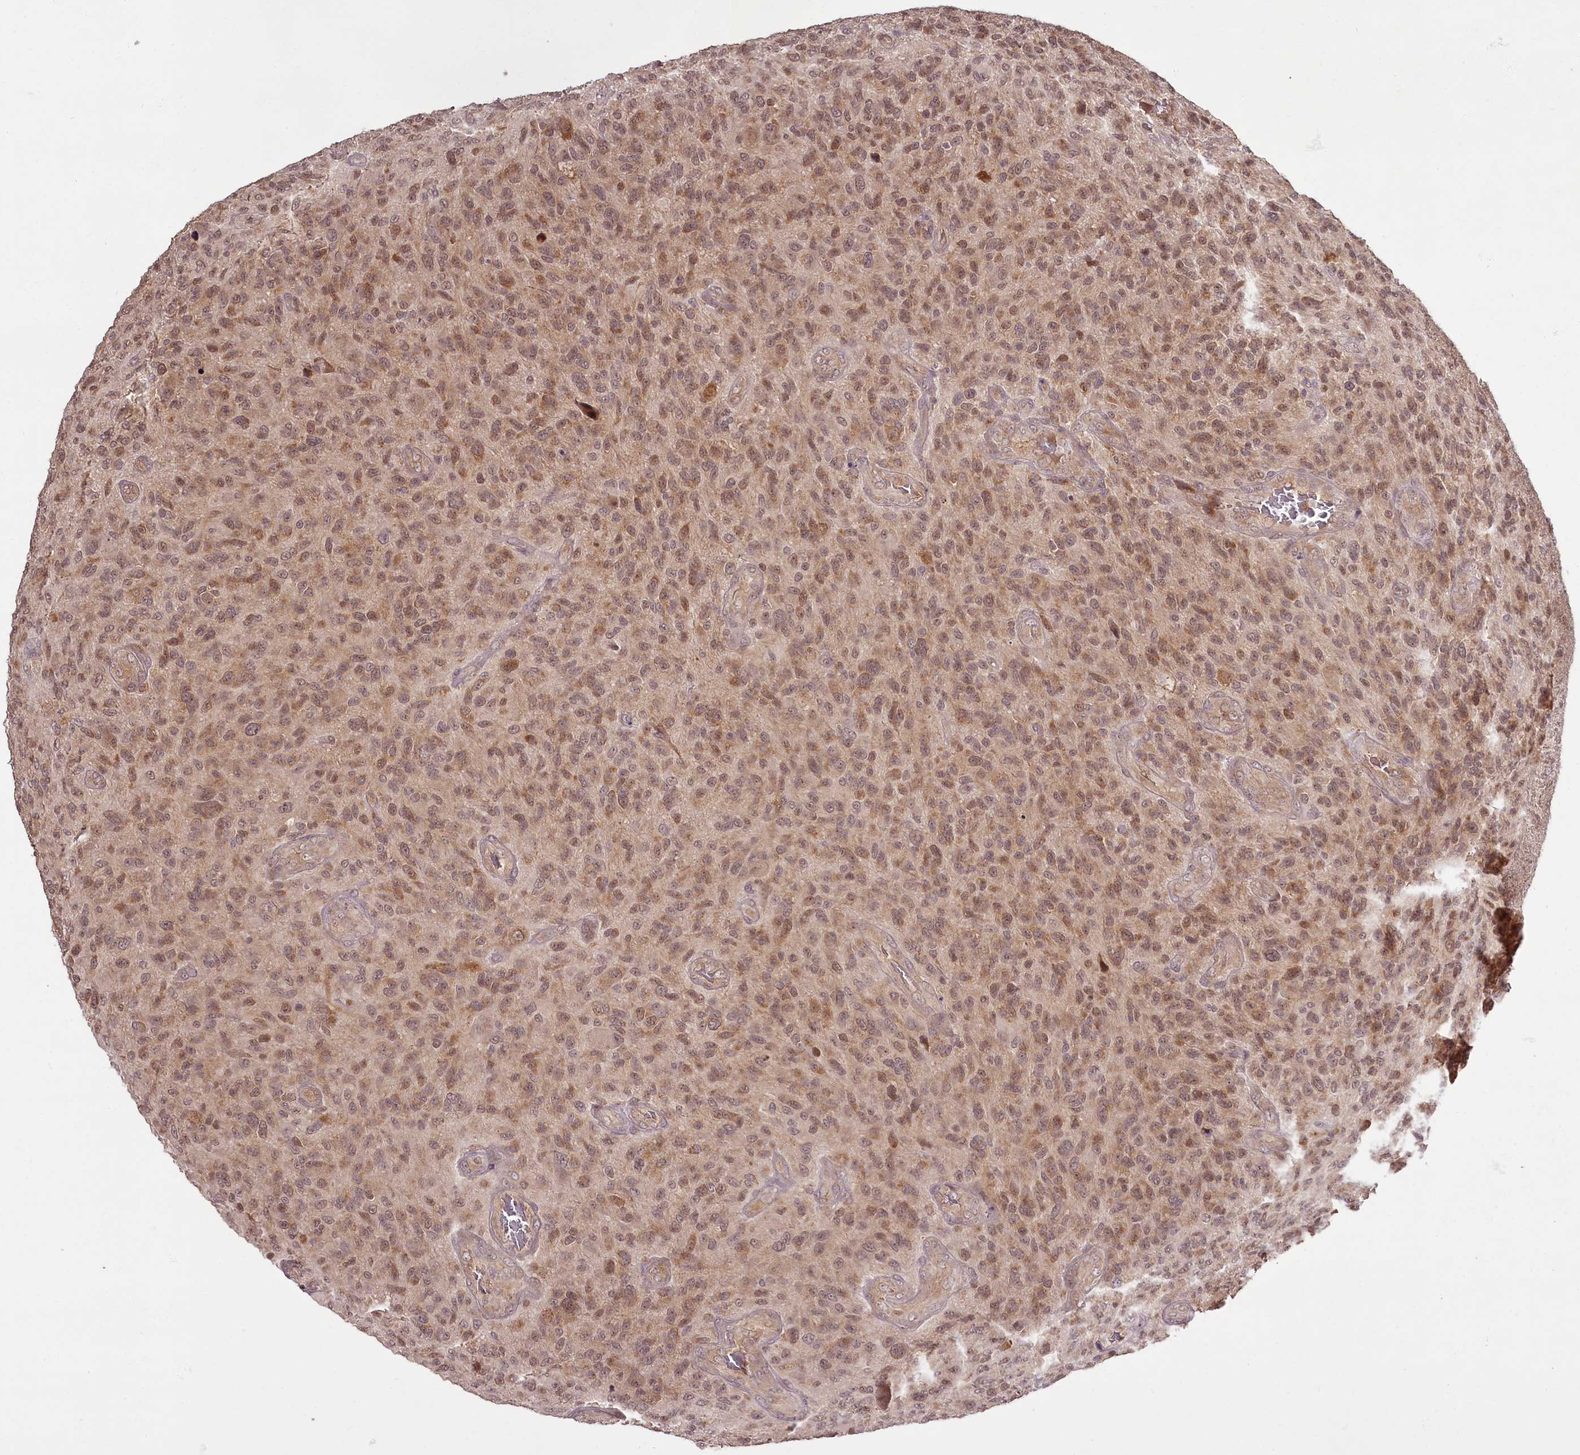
{"staining": {"intensity": "moderate", "quantity": ">75%", "location": "cytoplasmic/membranous,nuclear"}, "tissue": "glioma", "cell_type": "Tumor cells", "image_type": "cancer", "snomed": [{"axis": "morphology", "description": "Glioma, malignant, High grade"}, {"axis": "topography", "description": "Brain"}], "caption": "Moderate cytoplasmic/membranous and nuclear positivity for a protein is seen in about >75% of tumor cells of malignant high-grade glioma using immunohistochemistry.", "gene": "PCBP2", "patient": {"sex": "male", "age": 47}}